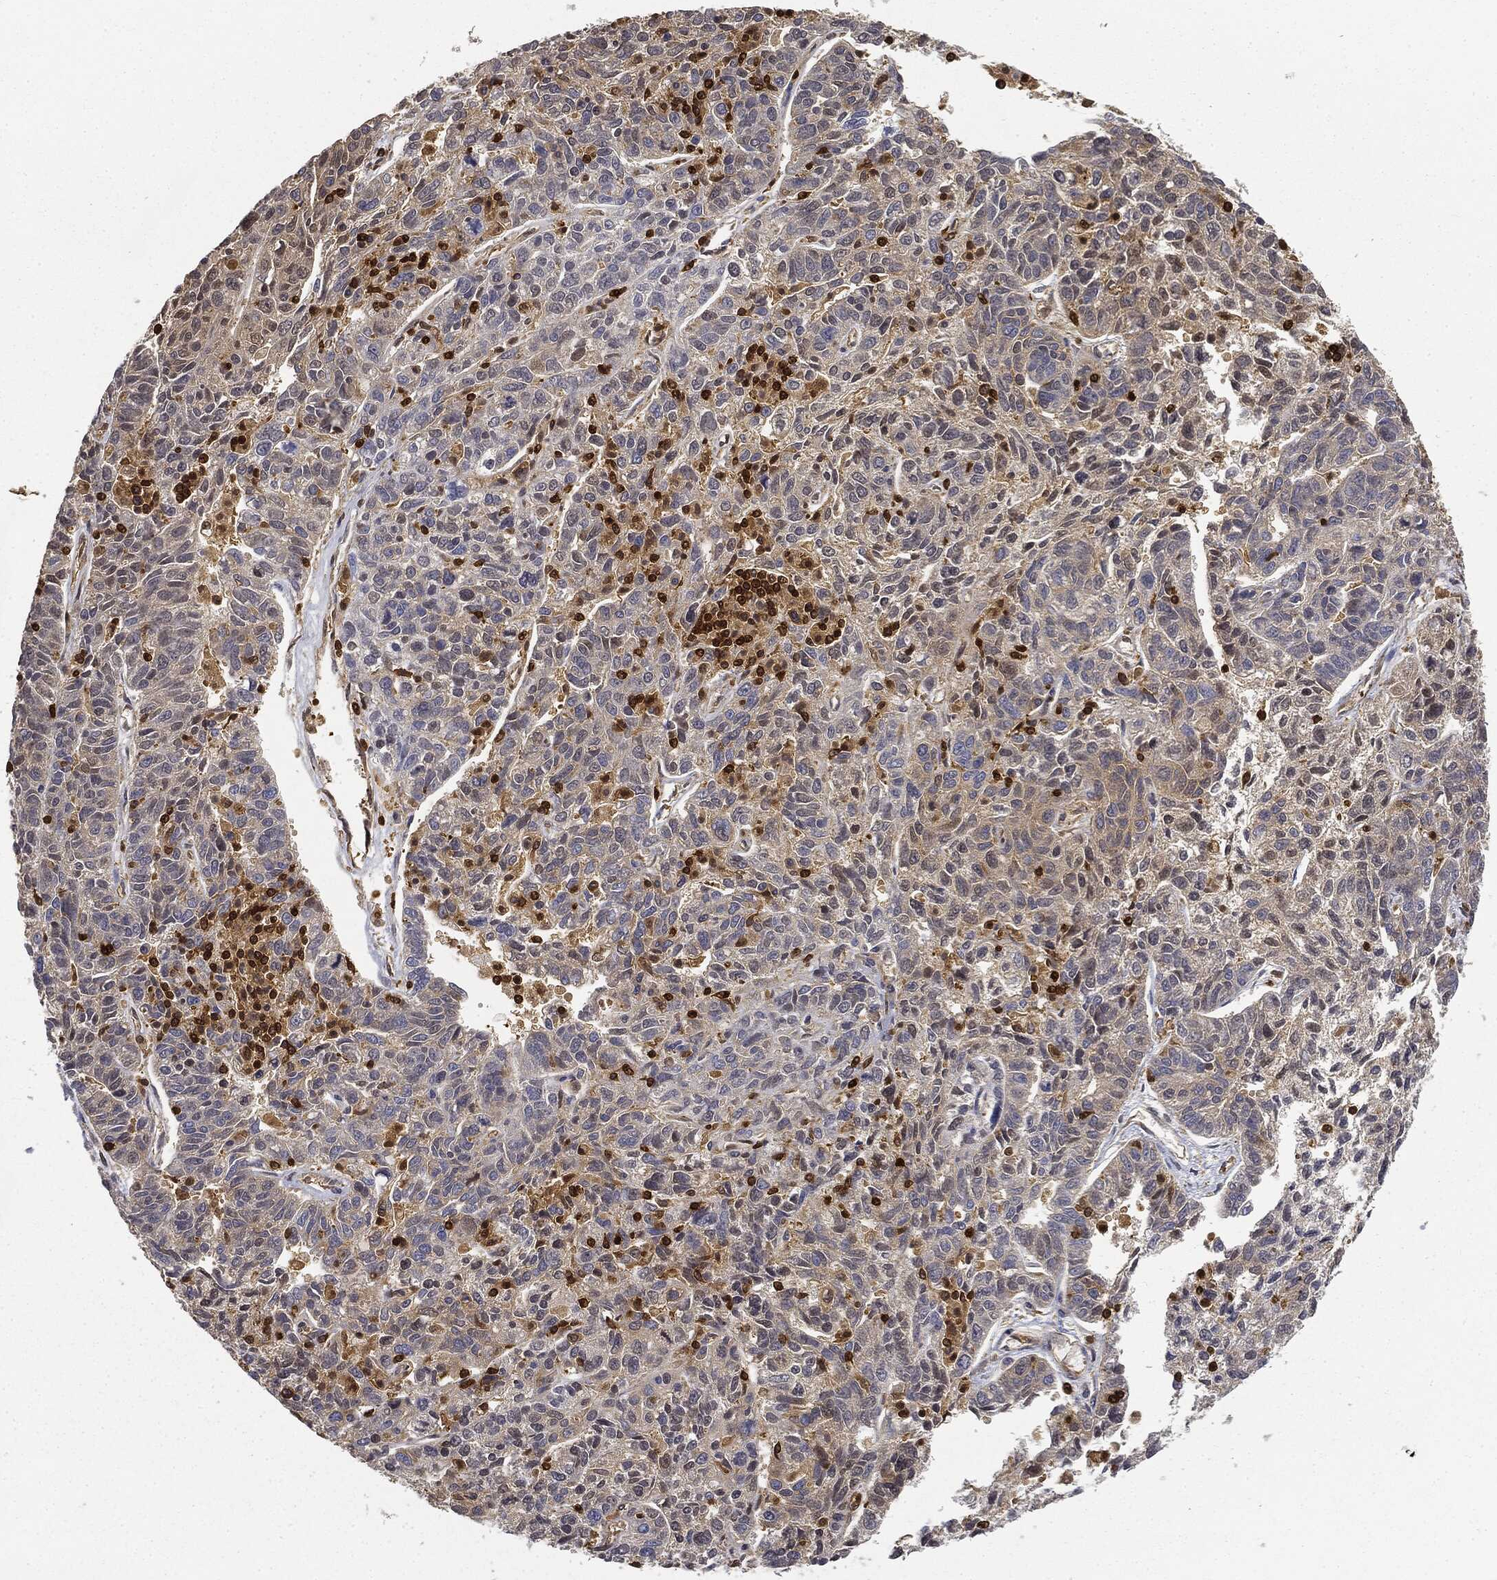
{"staining": {"intensity": "moderate", "quantity": "25%-75%", "location": "cytoplasmic/membranous"}, "tissue": "ovarian cancer", "cell_type": "Tumor cells", "image_type": "cancer", "snomed": [{"axis": "morphology", "description": "Cystadenocarcinoma, serous, NOS"}, {"axis": "topography", "description": "Ovary"}], "caption": "This is an image of immunohistochemistry (IHC) staining of ovarian cancer, which shows moderate positivity in the cytoplasmic/membranous of tumor cells.", "gene": "WDR1", "patient": {"sex": "female", "age": 71}}